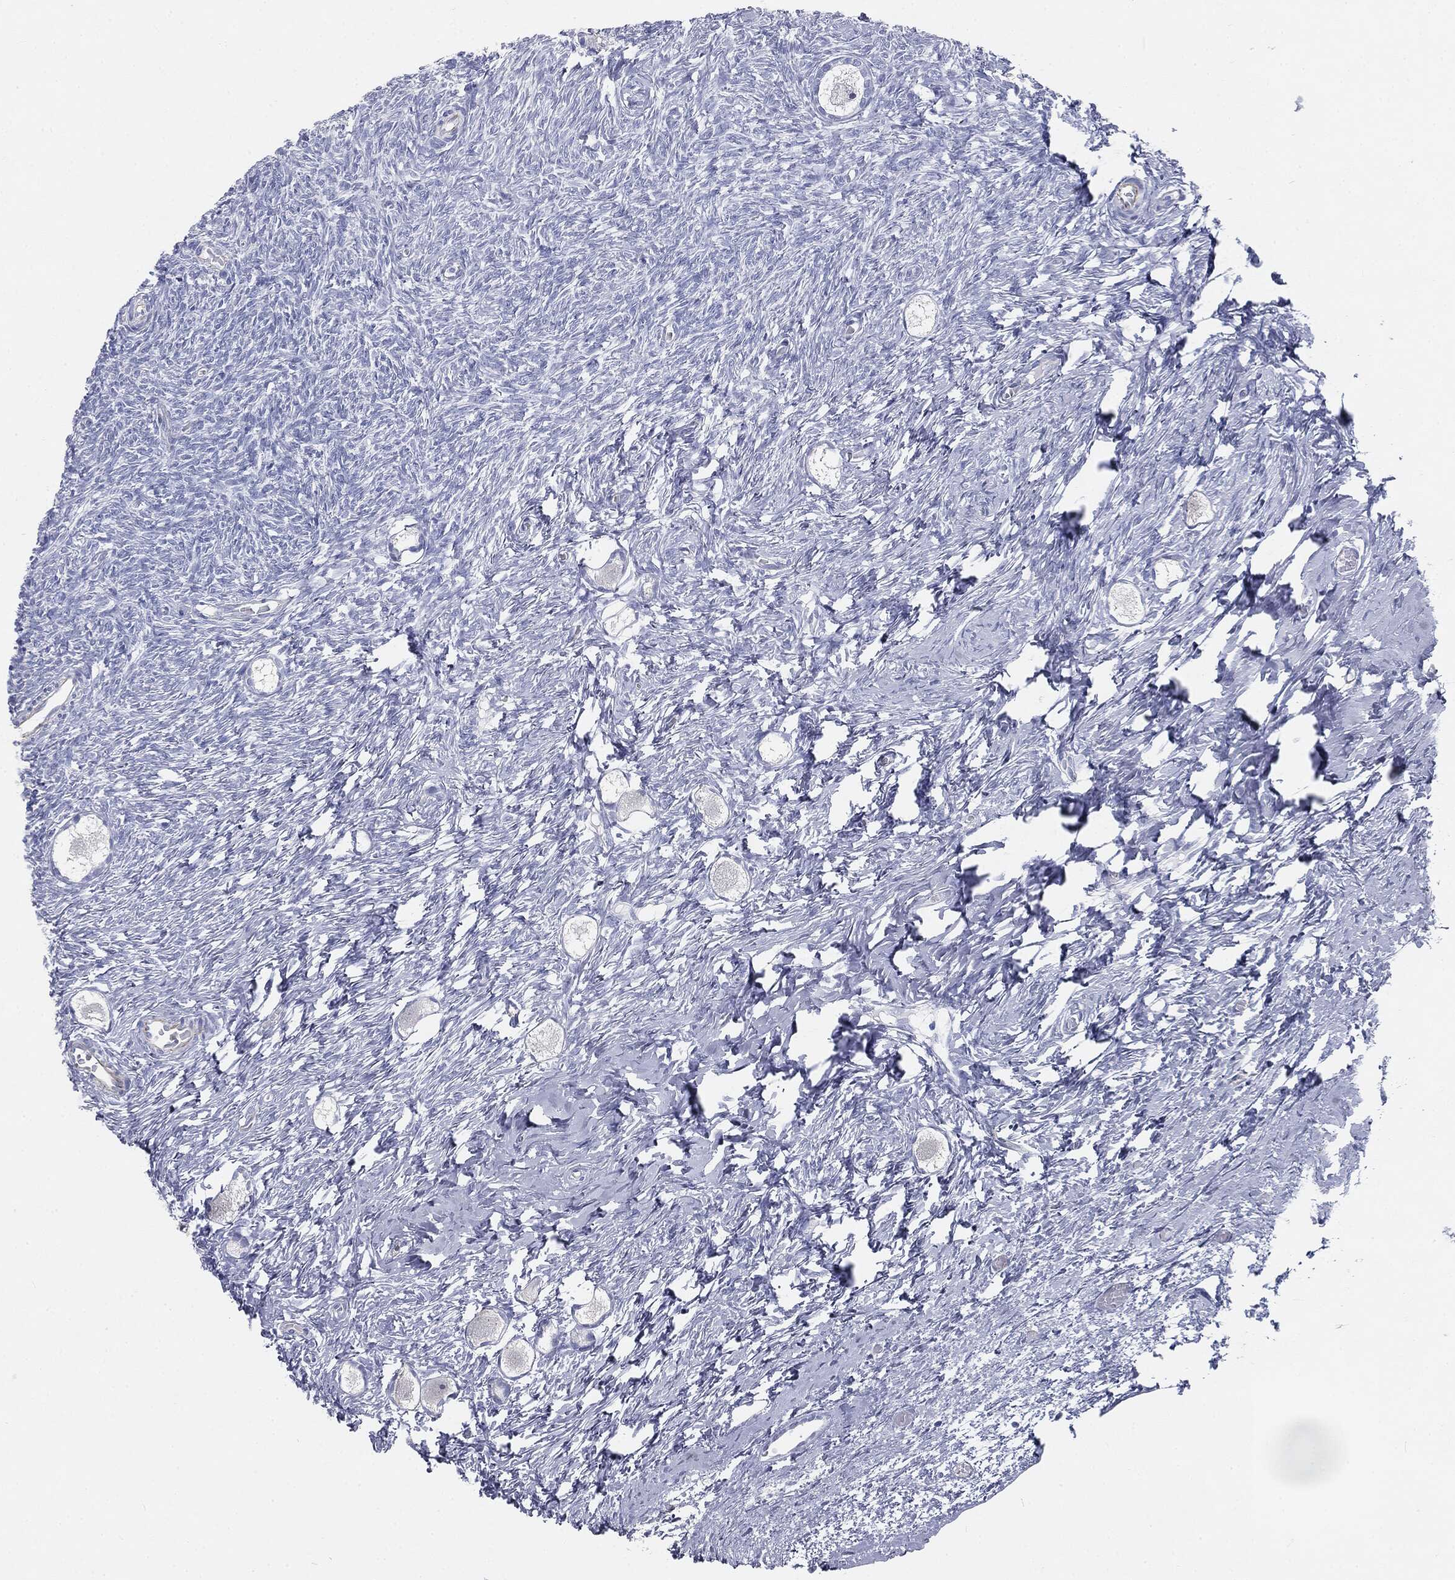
{"staining": {"intensity": "negative", "quantity": "none", "location": "none"}, "tissue": "ovary", "cell_type": "Follicle cells", "image_type": "normal", "snomed": [{"axis": "morphology", "description": "Normal tissue, NOS"}, {"axis": "topography", "description": "Ovary"}], "caption": "A micrograph of human ovary is negative for staining in follicle cells. The staining was performed using DAB to visualize the protein expression in brown, while the nuclei were stained in blue with hematoxylin (Magnification: 20x).", "gene": "MUC5AC", "patient": {"sex": "female", "age": 27}}